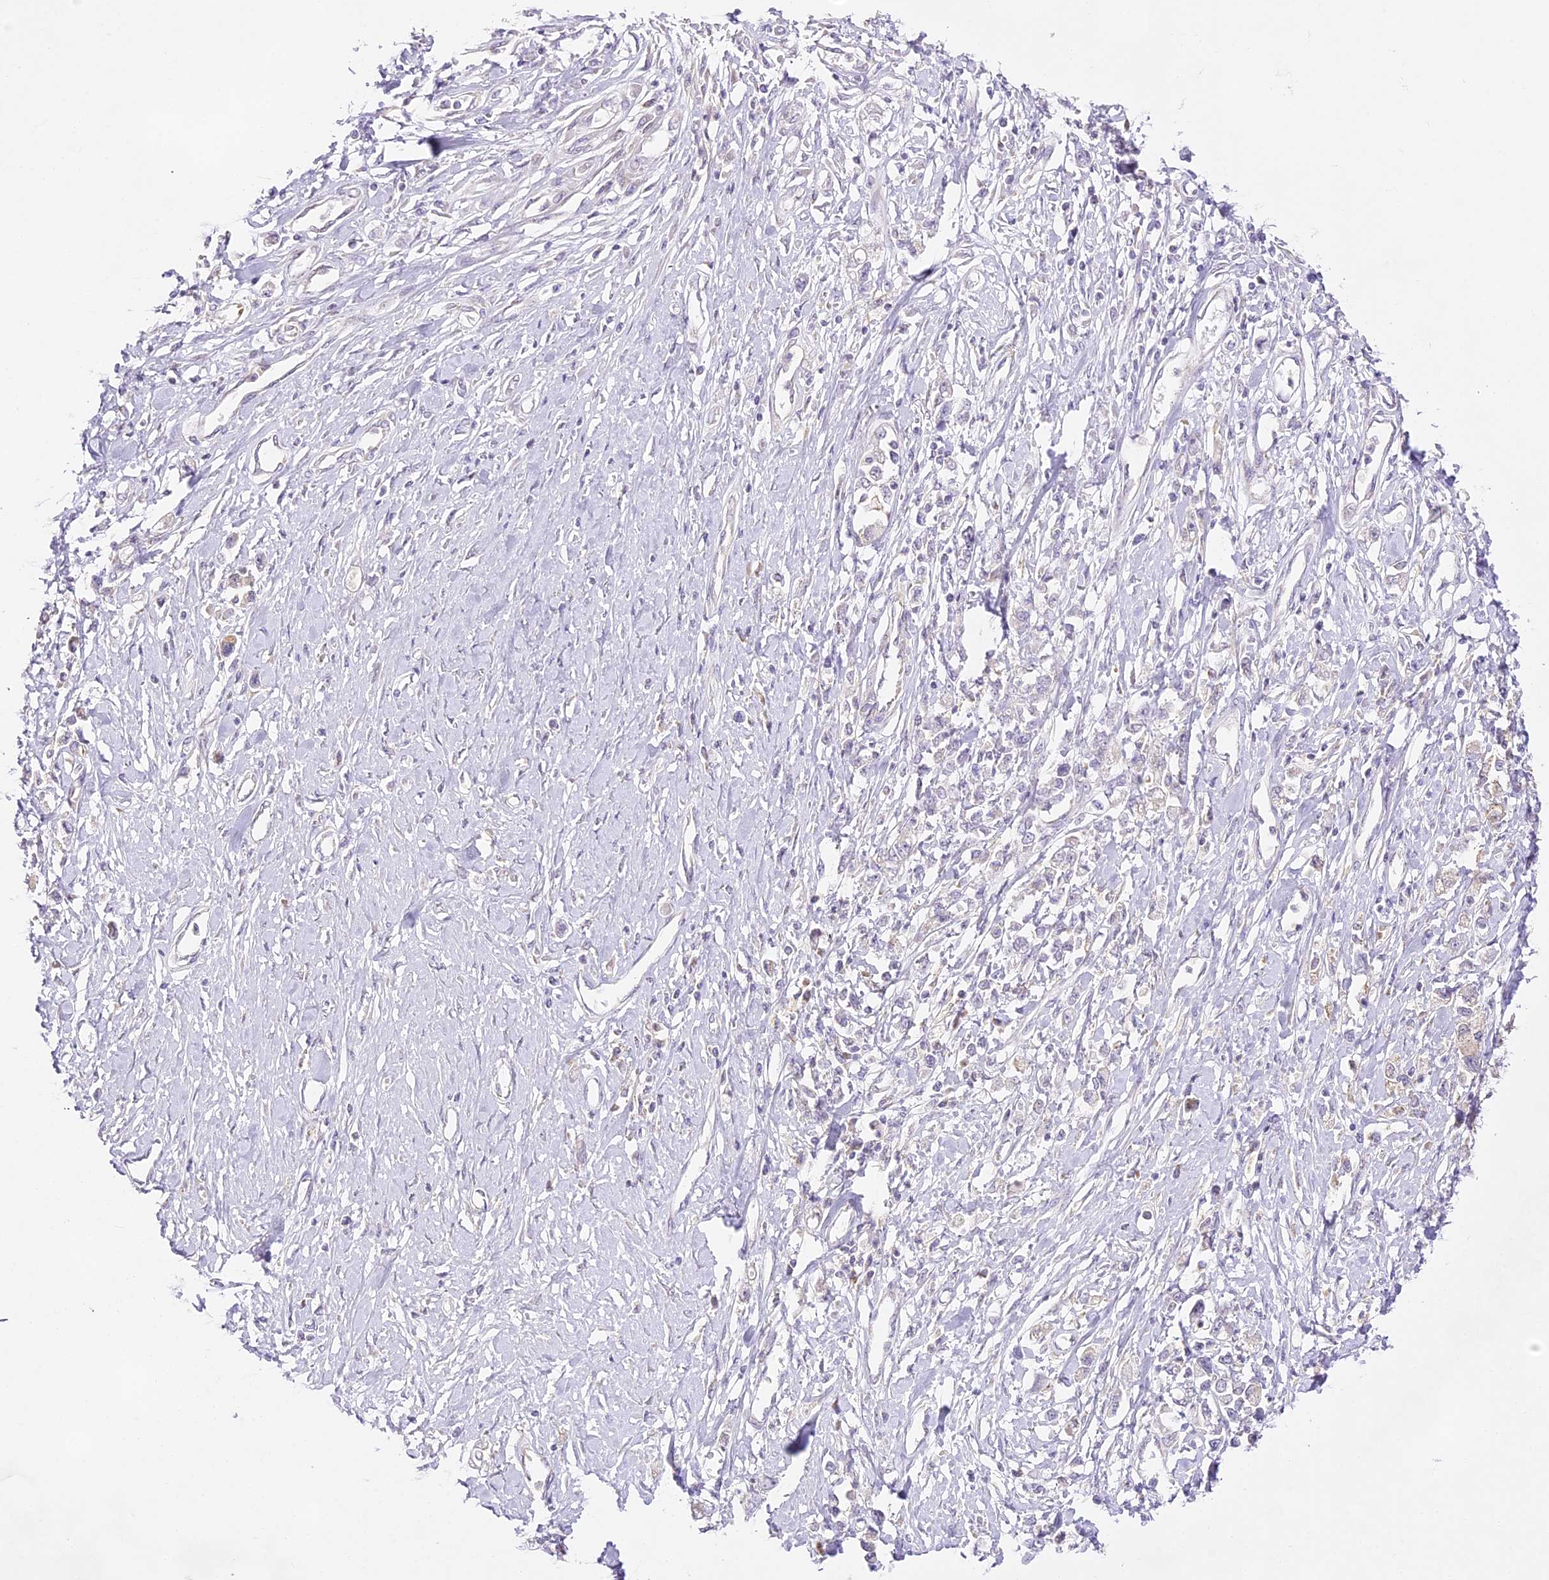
{"staining": {"intensity": "negative", "quantity": "none", "location": "none"}, "tissue": "stomach cancer", "cell_type": "Tumor cells", "image_type": "cancer", "snomed": [{"axis": "morphology", "description": "Adenocarcinoma, NOS"}, {"axis": "topography", "description": "Stomach"}], "caption": "IHC photomicrograph of human stomach cancer (adenocarcinoma) stained for a protein (brown), which reveals no positivity in tumor cells.", "gene": "CCDC30", "patient": {"sex": "female", "age": 76}}